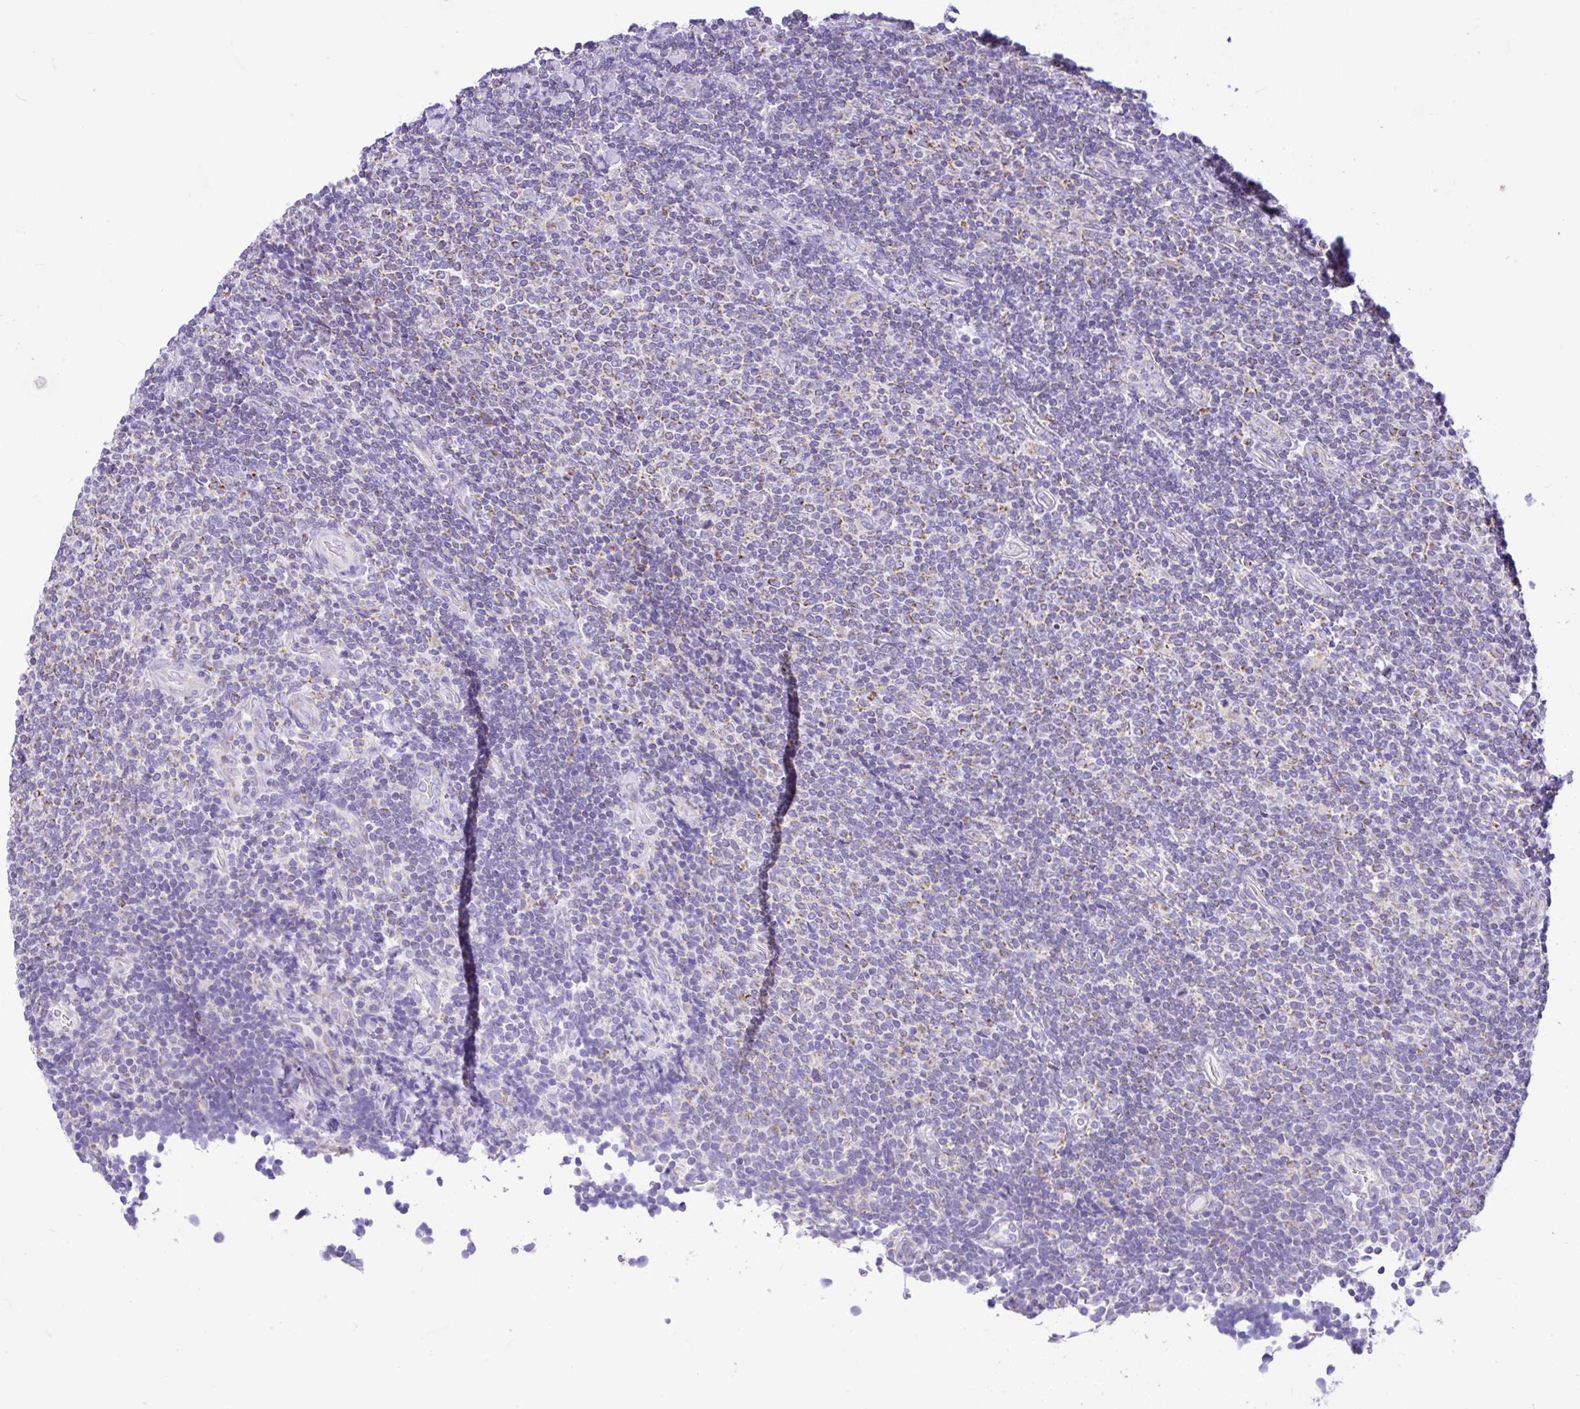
{"staining": {"intensity": "weak", "quantity": "<25%", "location": "cytoplasmic/membranous"}, "tissue": "lymphoma", "cell_type": "Tumor cells", "image_type": "cancer", "snomed": [{"axis": "morphology", "description": "Malignant lymphoma, non-Hodgkin's type, Low grade"}, {"axis": "topography", "description": "Lymph node"}], "caption": "IHC micrograph of neoplastic tissue: low-grade malignant lymphoma, non-Hodgkin's type stained with DAB (3,3'-diaminobenzidine) displays no significant protein positivity in tumor cells.", "gene": "SLC13A1", "patient": {"sex": "male", "age": 52}}